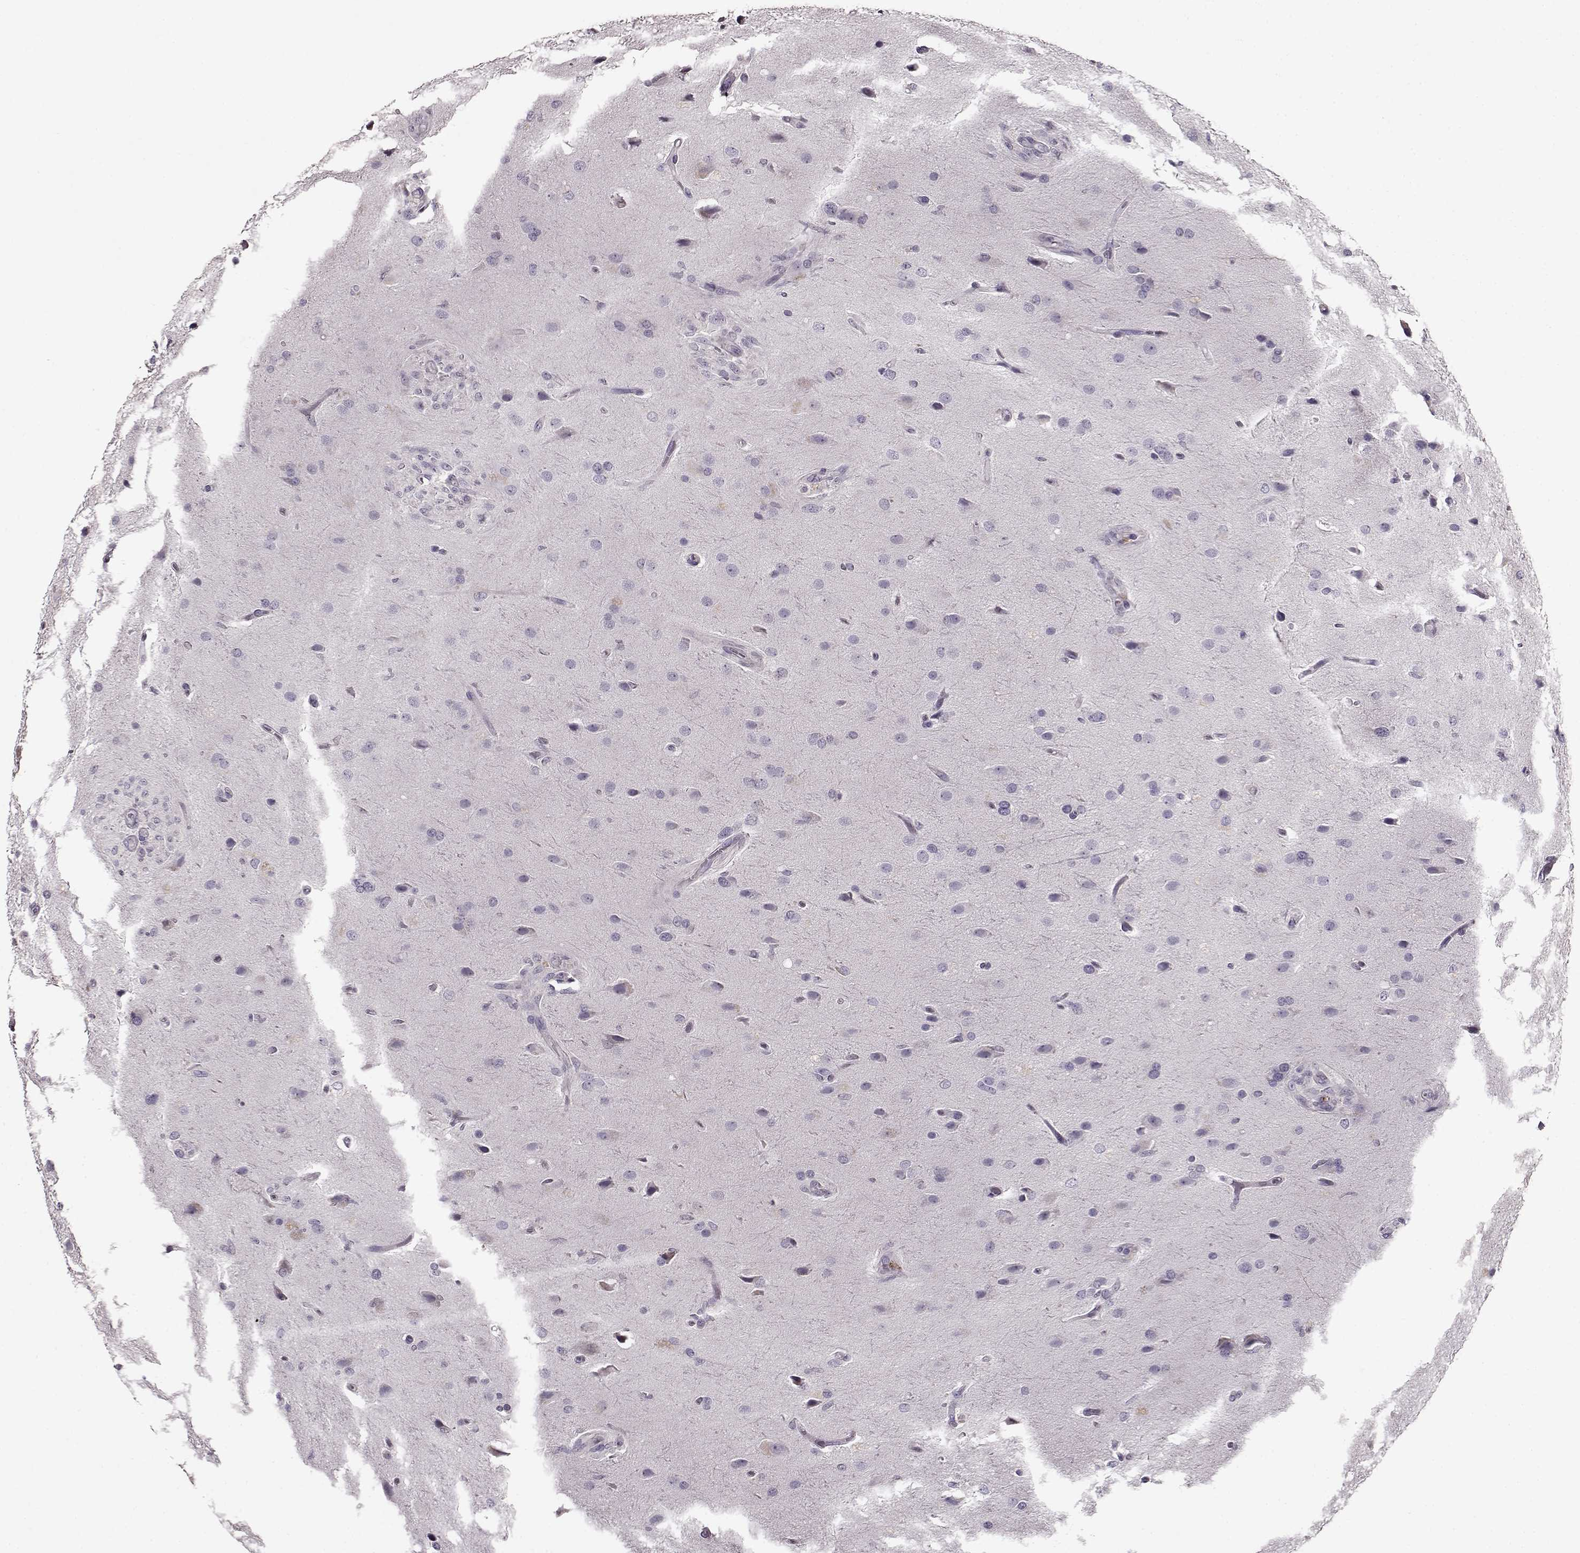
{"staining": {"intensity": "negative", "quantity": "none", "location": "none"}, "tissue": "glioma", "cell_type": "Tumor cells", "image_type": "cancer", "snomed": [{"axis": "morphology", "description": "Glioma, malignant, High grade"}, {"axis": "topography", "description": "Brain"}], "caption": "This histopathology image is of malignant glioma (high-grade) stained with IHC to label a protein in brown with the nuclei are counter-stained blue. There is no staining in tumor cells.", "gene": "RP1L1", "patient": {"sex": "male", "age": 68}}